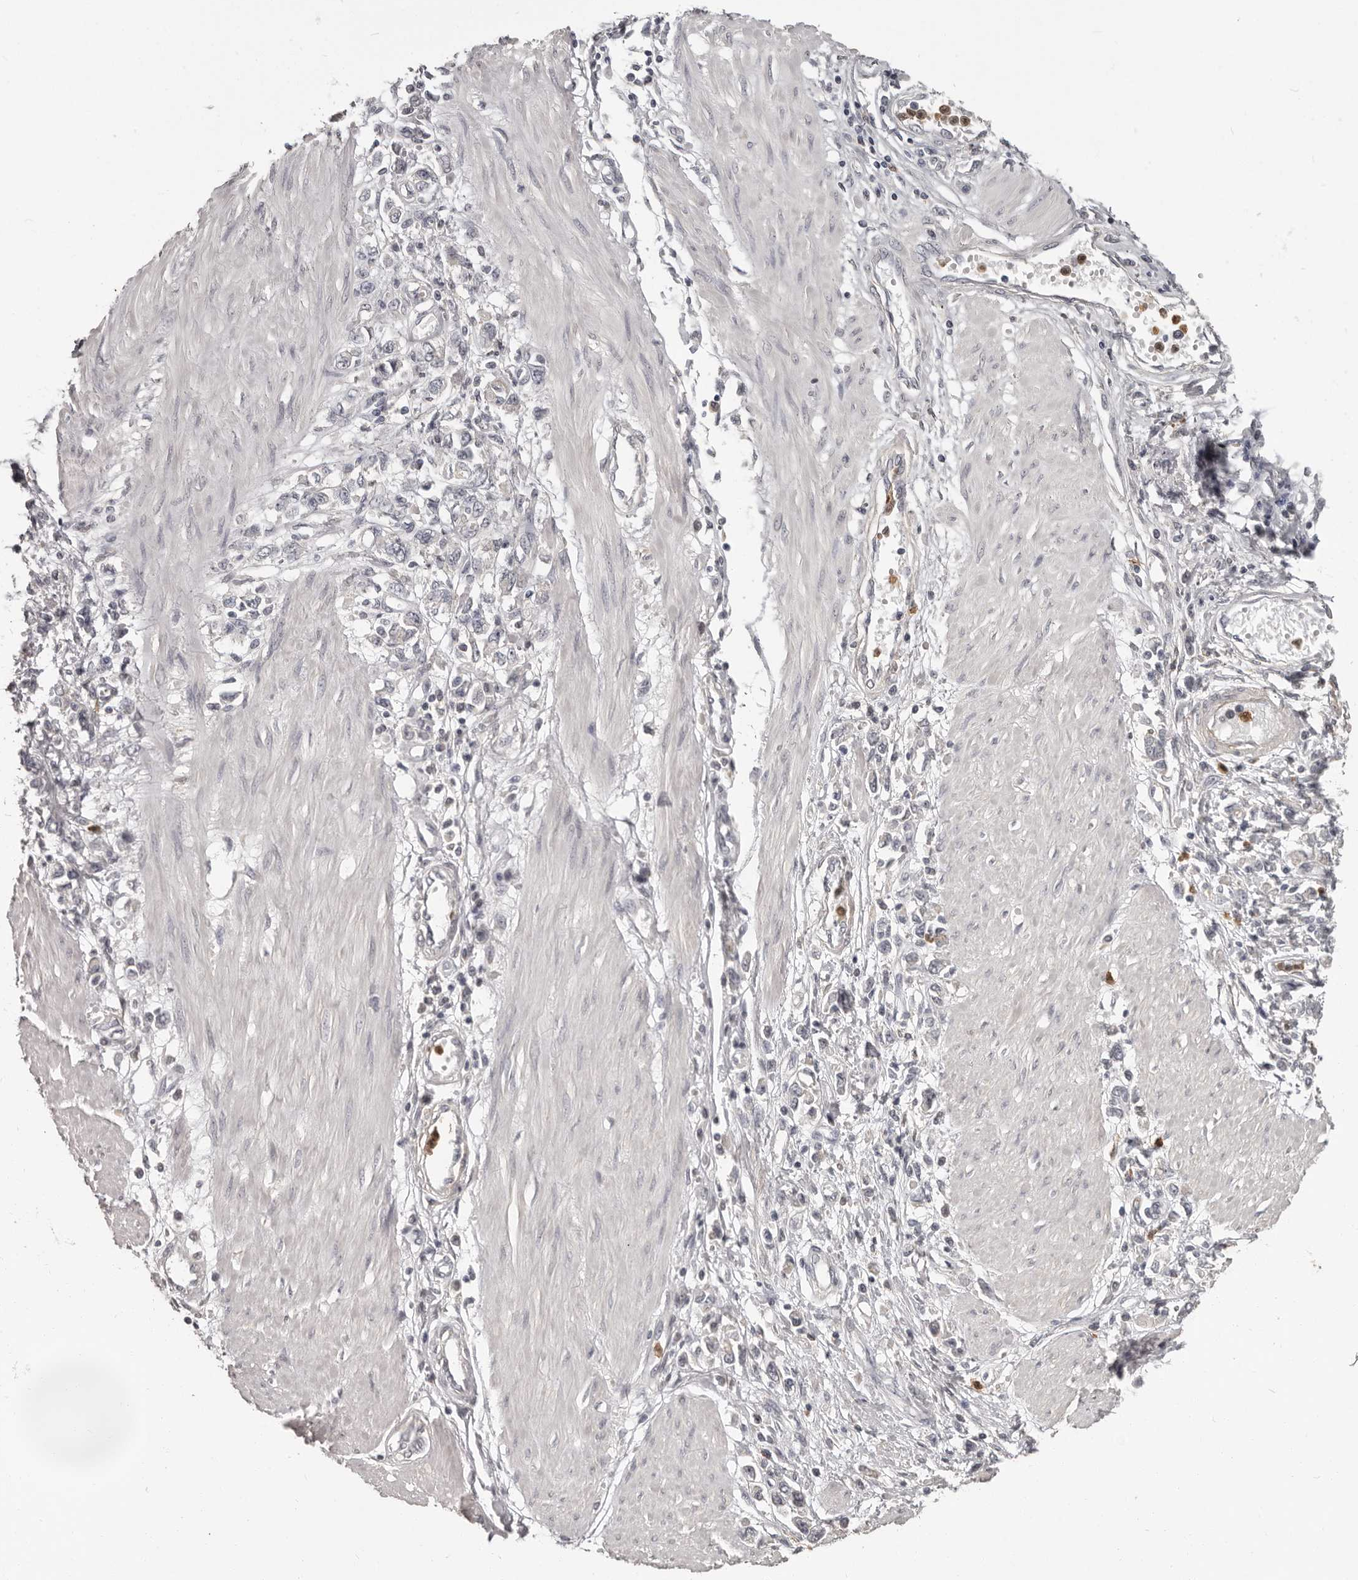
{"staining": {"intensity": "negative", "quantity": "none", "location": "none"}, "tissue": "stomach cancer", "cell_type": "Tumor cells", "image_type": "cancer", "snomed": [{"axis": "morphology", "description": "Adenocarcinoma, NOS"}, {"axis": "topography", "description": "Stomach"}], "caption": "Immunohistochemistry (IHC) of human stomach adenocarcinoma demonstrates no staining in tumor cells.", "gene": "GPR157", "patient": {"sex": "female", "age": 76}}